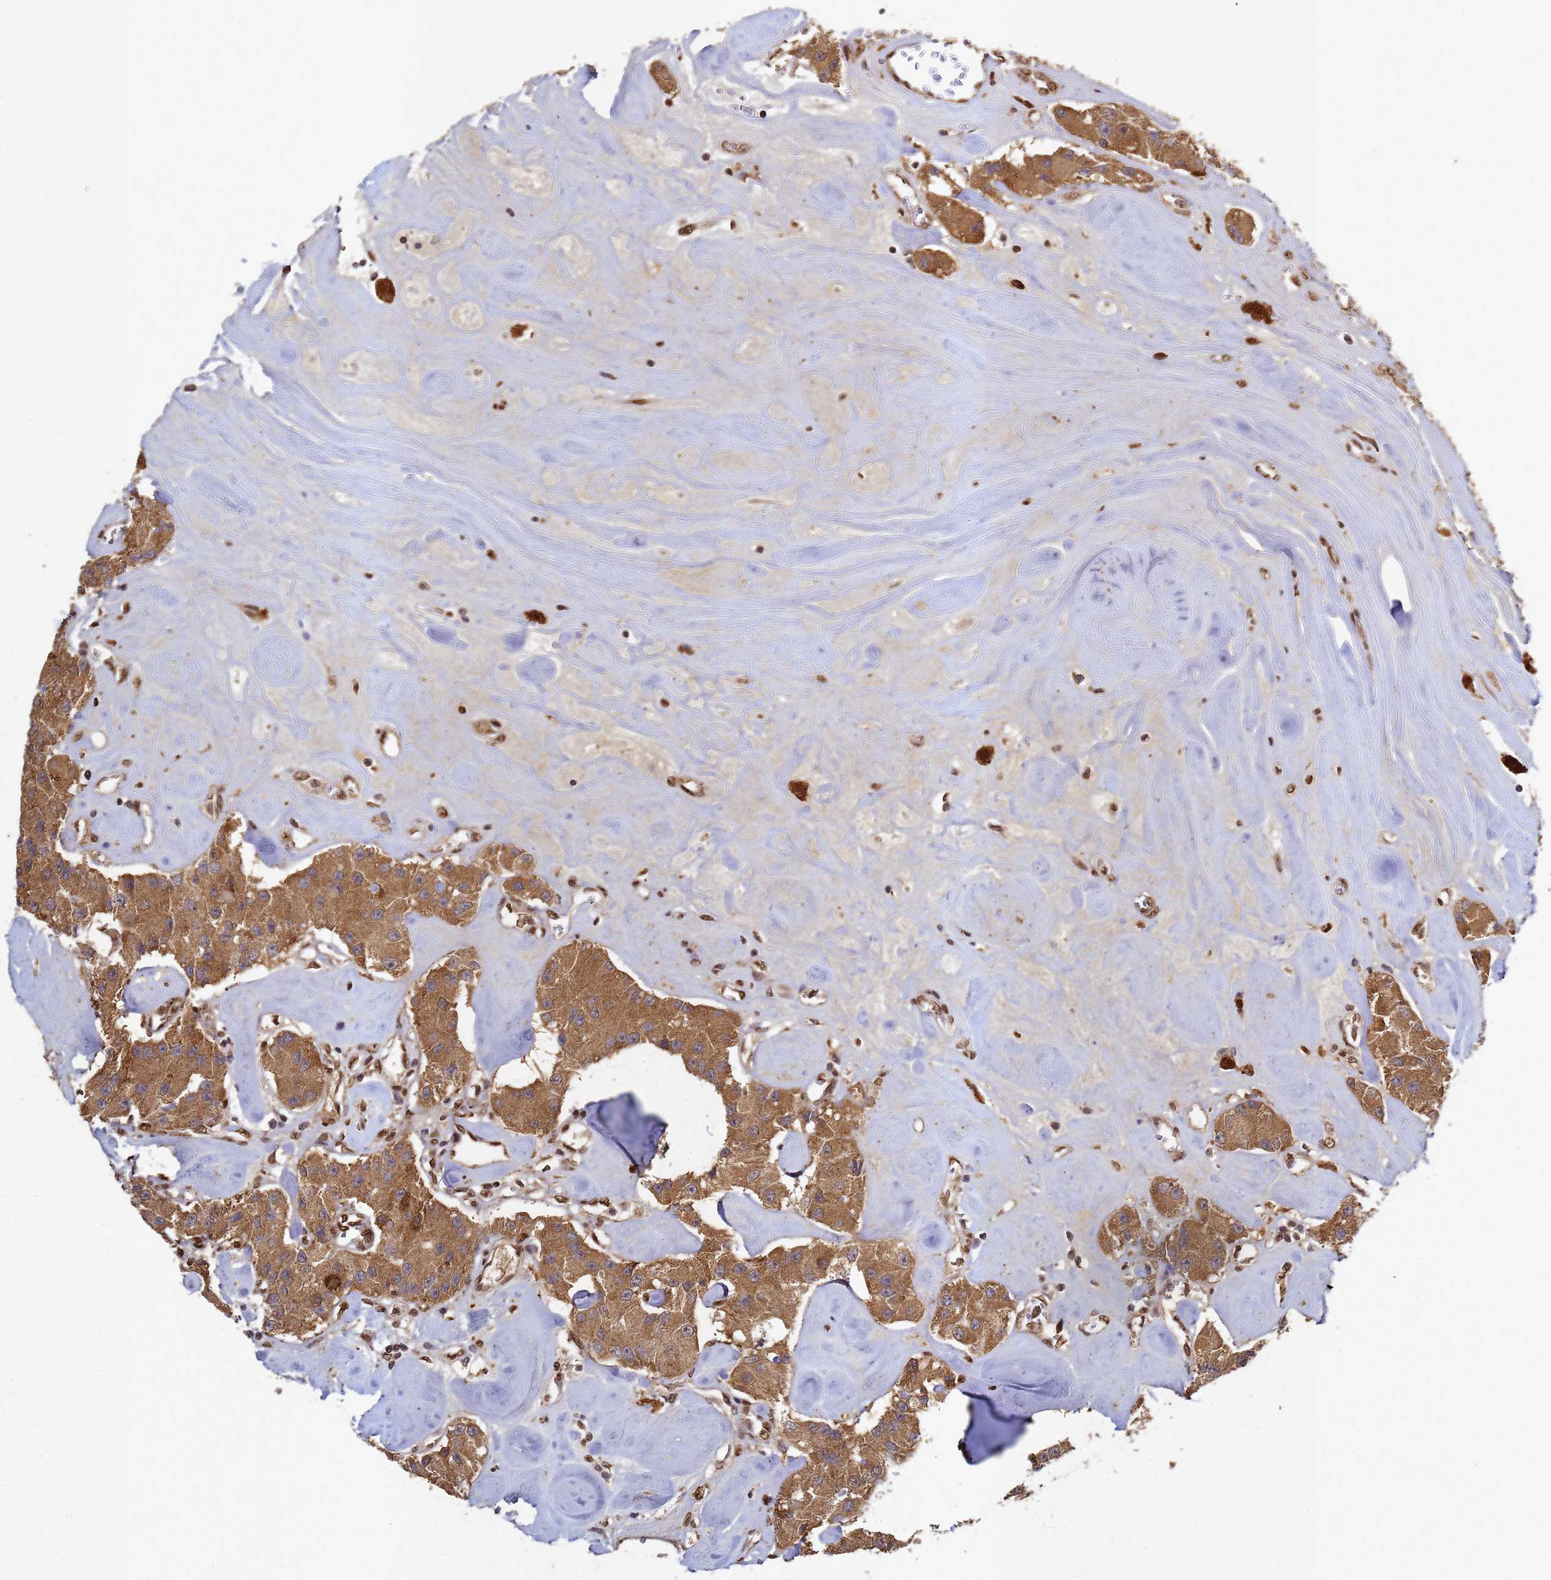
{"staining": {"intensity": "moderate", "quantity": ">75%", "location": "cytoplasmic/membranous"}, "tissue": "carcinoid", "cell_type": "Tumor cells", "image_type": "cancer", "snomed": [{"axis": "morphology", "description": "Carcinoid, malignant, NOS"}, {"axis": "topography", "description": "Pancreas"}], "caption": "Approximately >75% of tumor cells in human carcinoid display moderate cytoplasmic/membranous protein positivity as visualized by brown immunohistochemical staining.", "gene": "SECISBP2", "patient": {"sex": "male", "age": 41}}